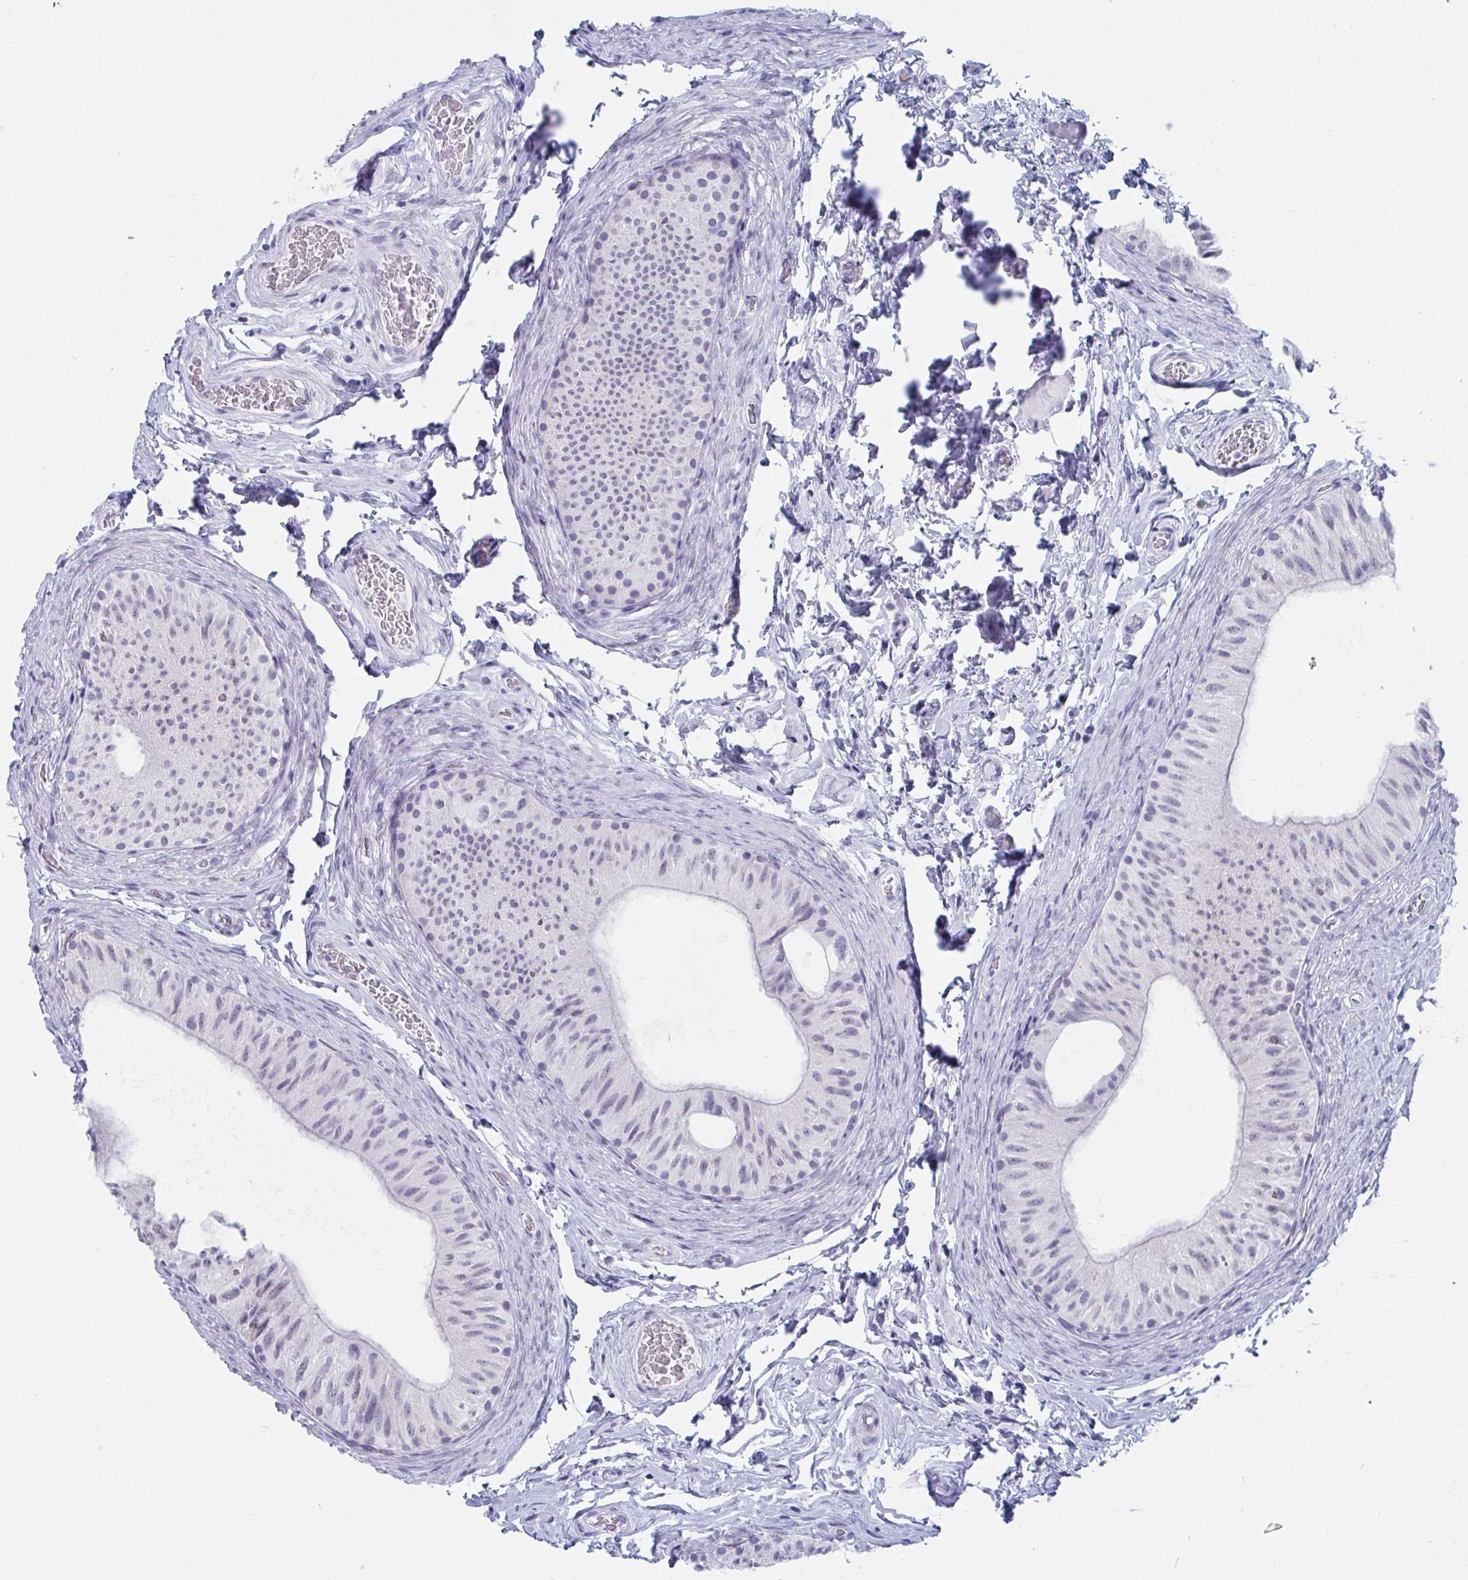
{"staining": {"intensity": "strong", "quantity": "<25%", "location": "cytoplasmic/membranous"}, "tissue": "epididymis", "cell_type": "Glandular cells", "image_type": "normal", "snomed": [{"axis": "morphology", "description": "Normal tissue, NOS"}, {"axis": "topography", "description": "Epididymis, spermatic cord, NOS"}, {"axis": "topography", "description": "Epididymis"}], "caption": "An IHC photomicrograph of benign tissue is shown. Protein staining in brown highlights strong cytoplasmic/membranous positivity in epididymis within glandular cells. (DAB = brown stain, brightfield microscopy at high magnification).", "gene": "CDX4", "patient": {"sex": "male", "age": 31}}